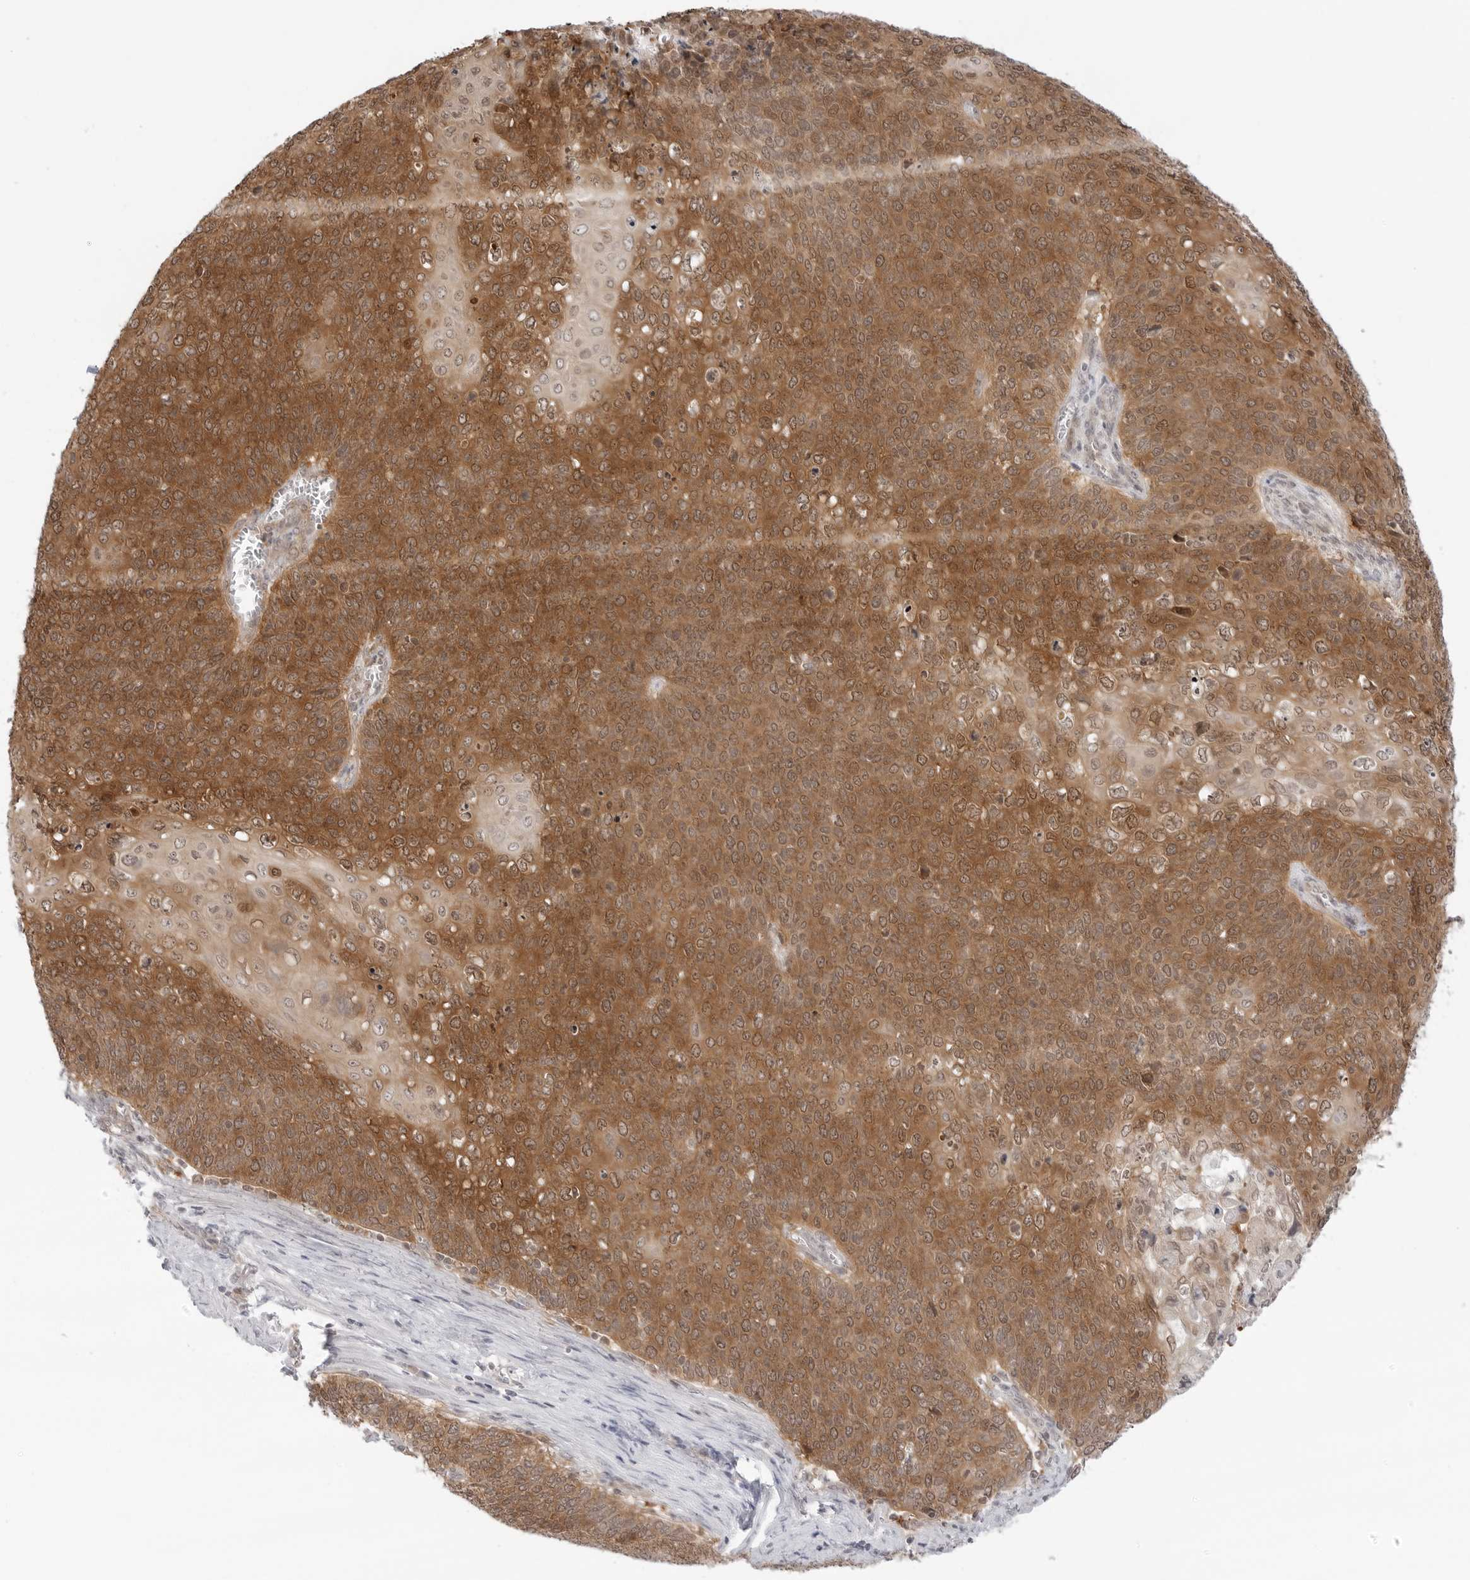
{"staining": {"intensity": "strong", "quantity": ">75%", "location": "cytoplasmic/membranous"}, "tissue": "cervical cancer", "cell_type": "Tumor cells", "image_type": "cancer", "snomed": [{"axis": "morphology", "description": "Squamous cell carcinoma, NOS"}, {"axis": "topography", "description": "Cervix"}], "caption": "A brown stain highlights strong cytoplasmic/membranous positivity of a protein in human squamous cell carcinoma (cervical) tumor cells. (IHC, brightfield microscopy, high magnification).", "gene": "NUDC", "patient": {"sex": "female", "age": 39}}